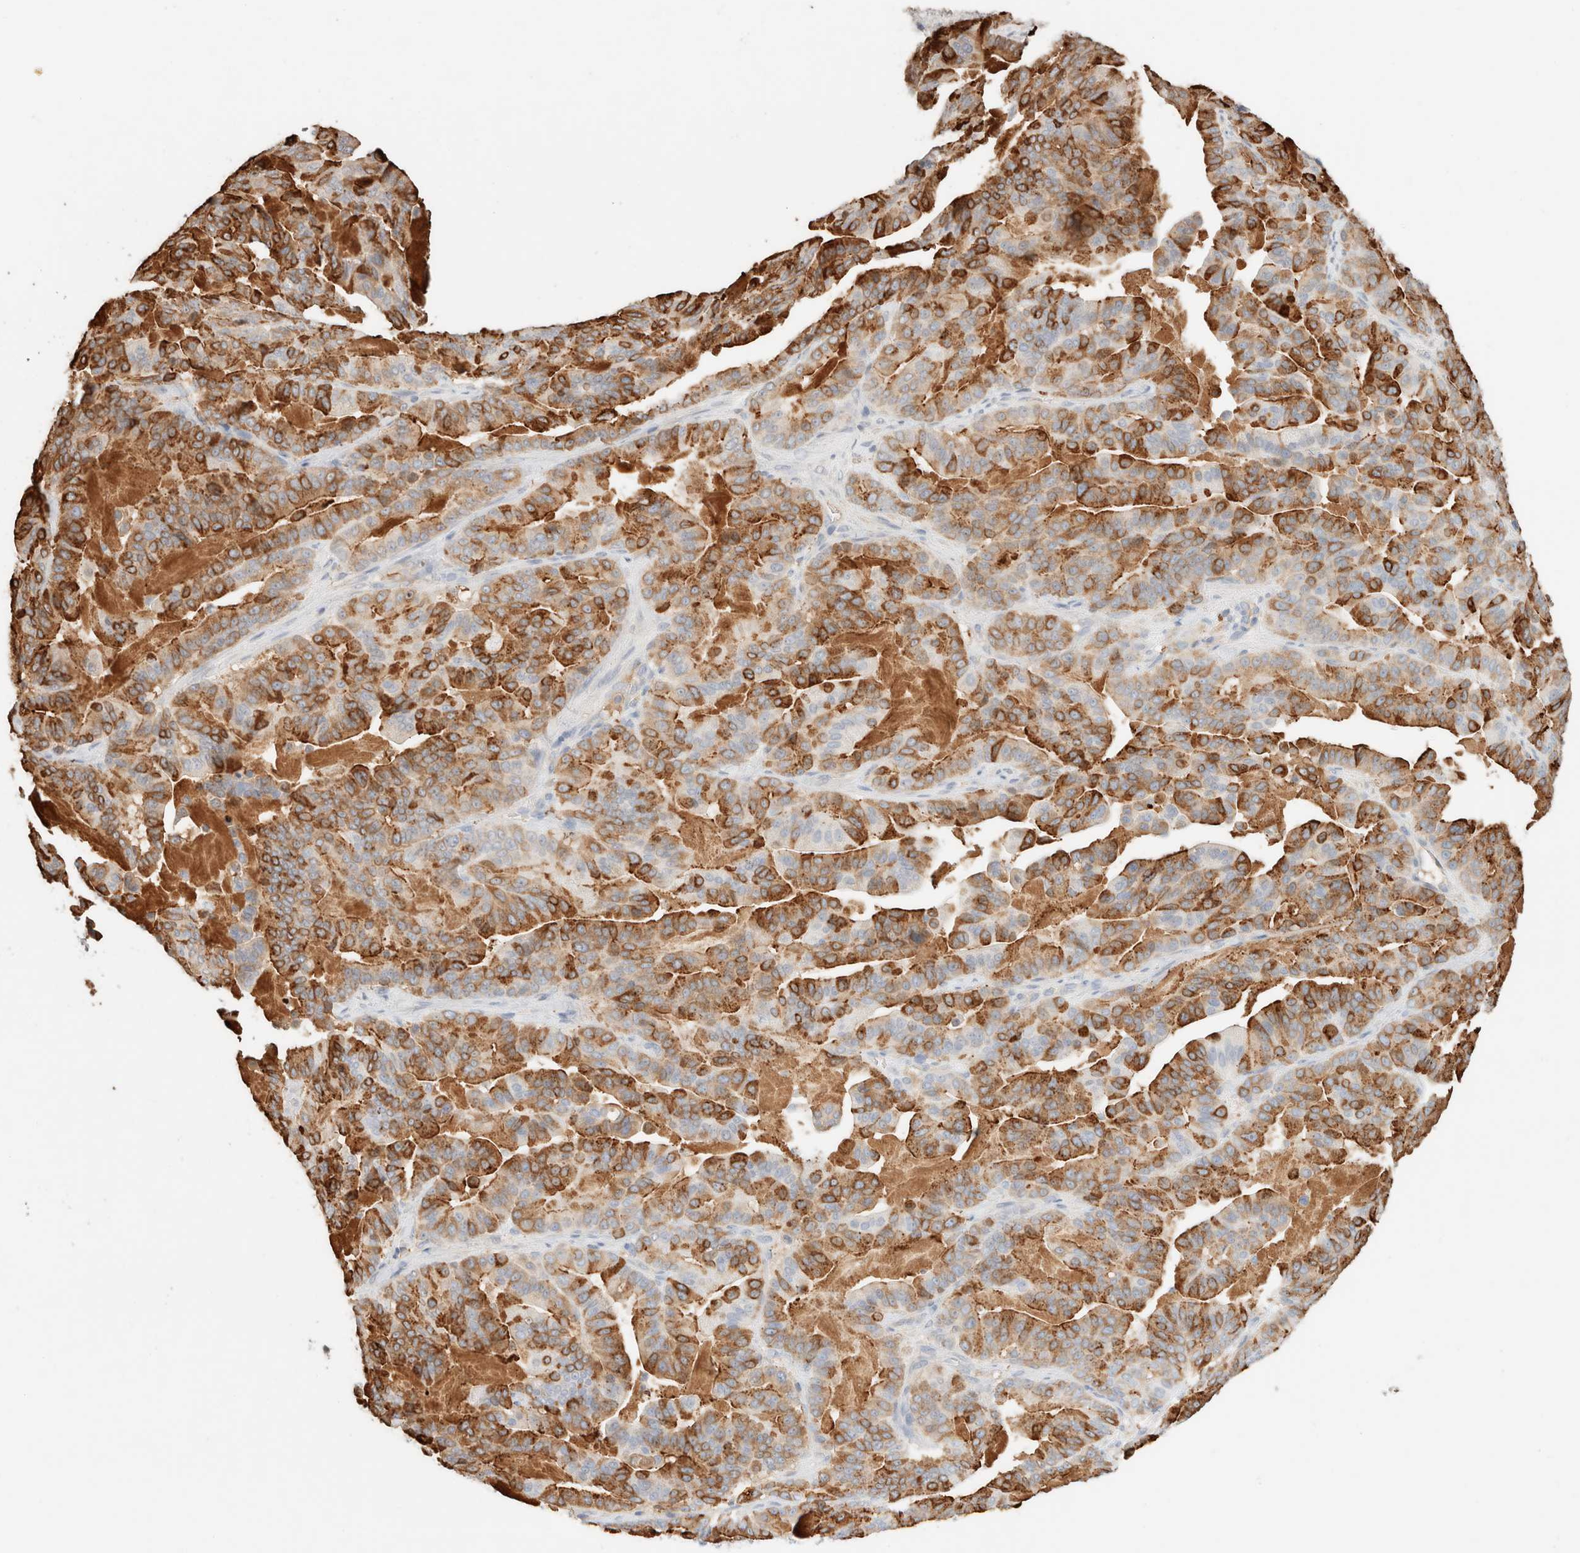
{"staining": {"intensity": "strong", "quantity": ">75%", "location": "cytoplasmic/membranous"}, "tissue": "pancreatic cancer", "cell_type": "Tumor cells", "image_type": "cancer", "snomed": [{"axis": "morphology", "description": "Adenocarcinoma, NOS"}, {"axis": "topography", "description": "Pancreas"}], "caption": "Protein positivity by immunohistochemistry (IHC) shows strong cytoplasmic/membranous expression in about >75% of tumor cells in pancreatic cancer.", "gene": "CPA1", "patient": {"sex": "male", "age": 63}}